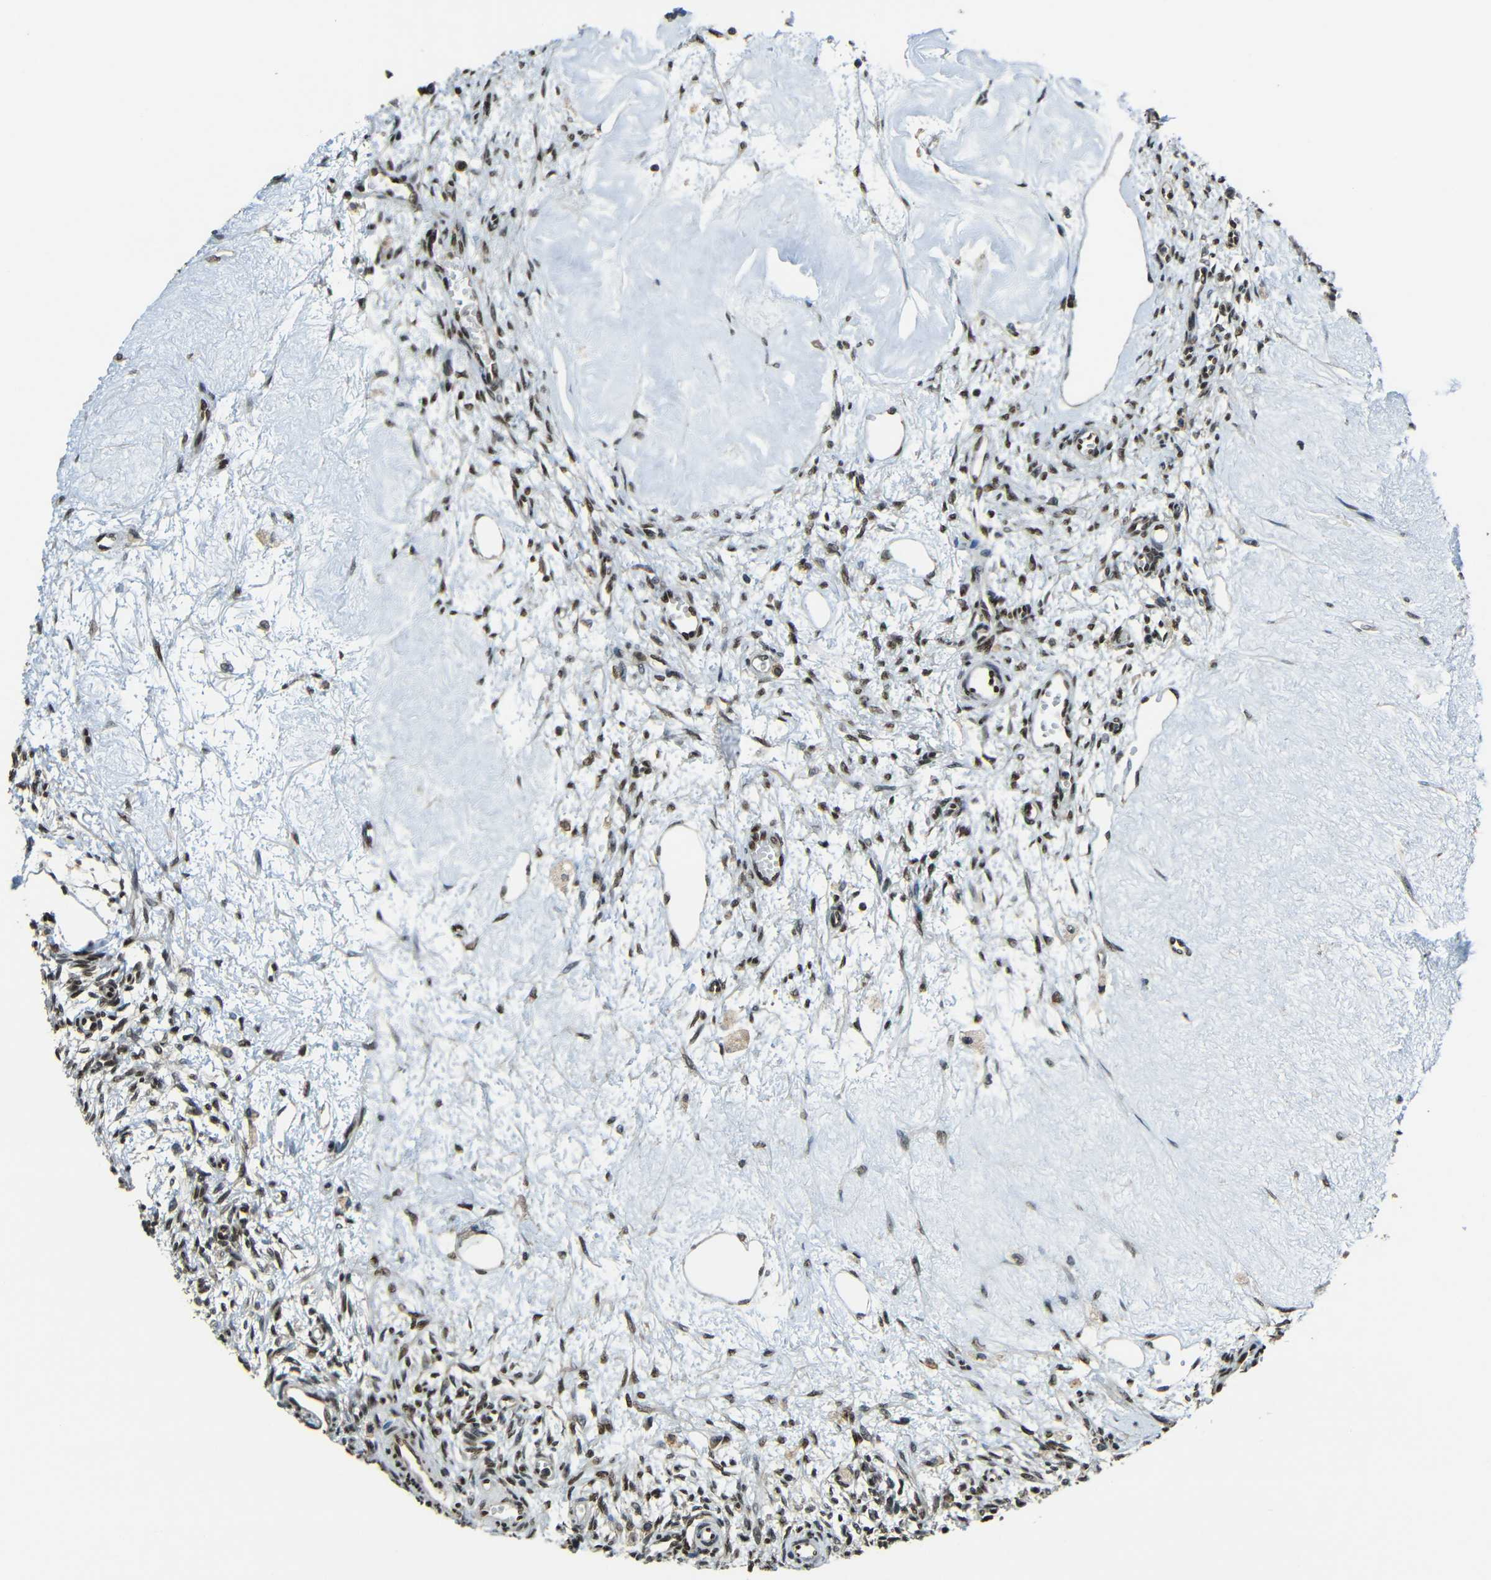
{"staining": {"intensity": "strong", "quantity": ">75%", "location": "nuclear"}, "tissue": "ovary", "cell_type": "Ovarian stroma cells", "image_type": "normal", "snomed": [{"axis": "morphology", "description": "Normal tissue, NOS"}, {"axis": "topography", "description": "Ovary"}], "caption": "Brown immunohistochemical staining in benign ovary shows strong nuclear positivity in about >75% of ovarian stroma cells.", "gene": "PSIP1", "patient": {"sex": "female", "age": 33}}